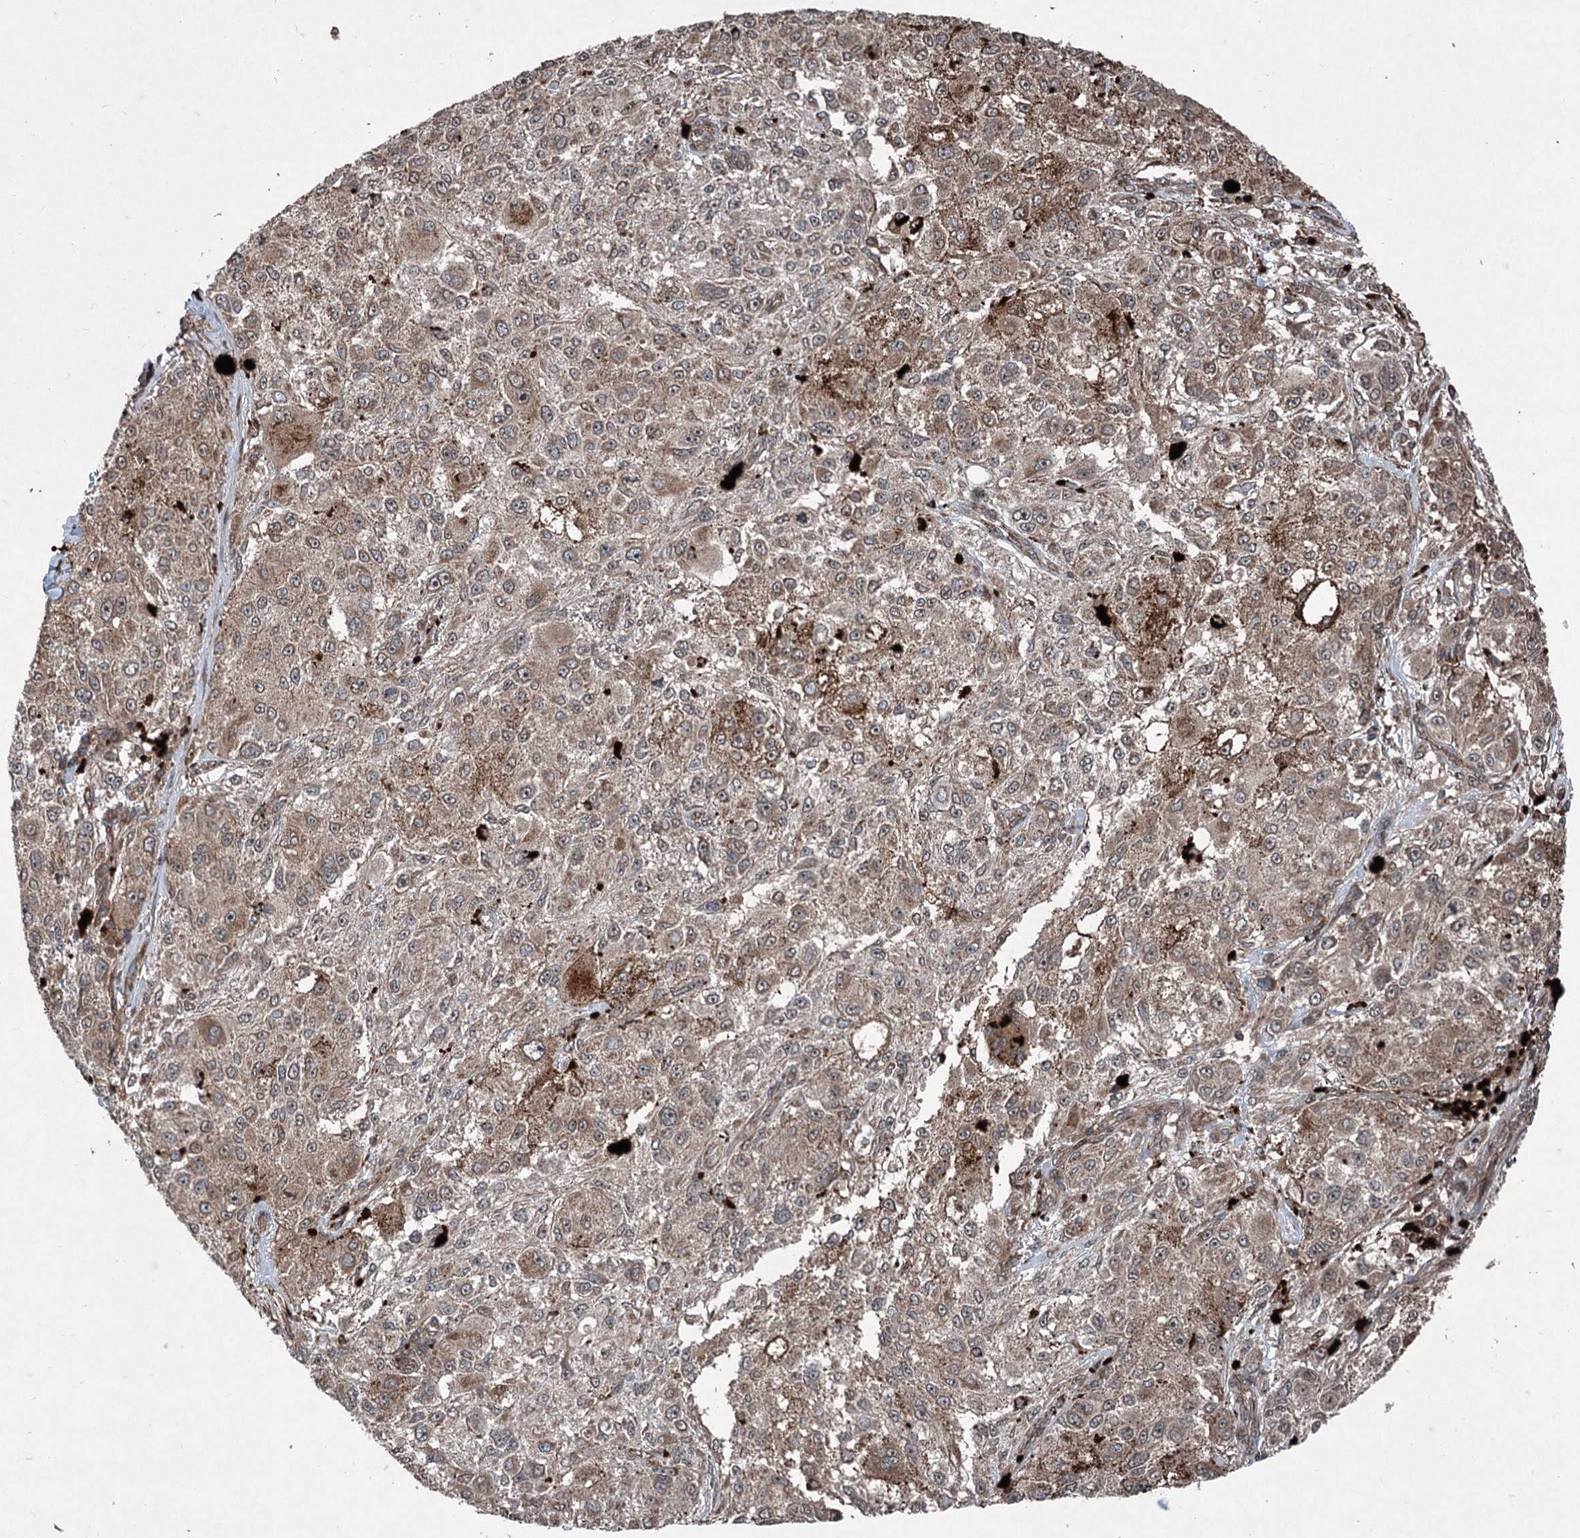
{"staining": {"intensity": "moderate", "quantity": ">75%", "location": "cytoplasmic/membranous"}, "tissue": "melanoma", "cell_type": "Tumor cells", "image_type": "cancer", "snomed": [{"axis": "morphology", "description": "Necrosis, NOS"}, {"axis": "morphology", "description": "Malignant melanoma, NOS"}, {"axis": "topography", "description": "Skin"}], "caption": "Melanoma stained for a protein demonstrates moderate cytoplasmic/membranous positivity in tumor cells.", "gene": "ALAS1", "patient": {"sex": "female", "age": 87}}